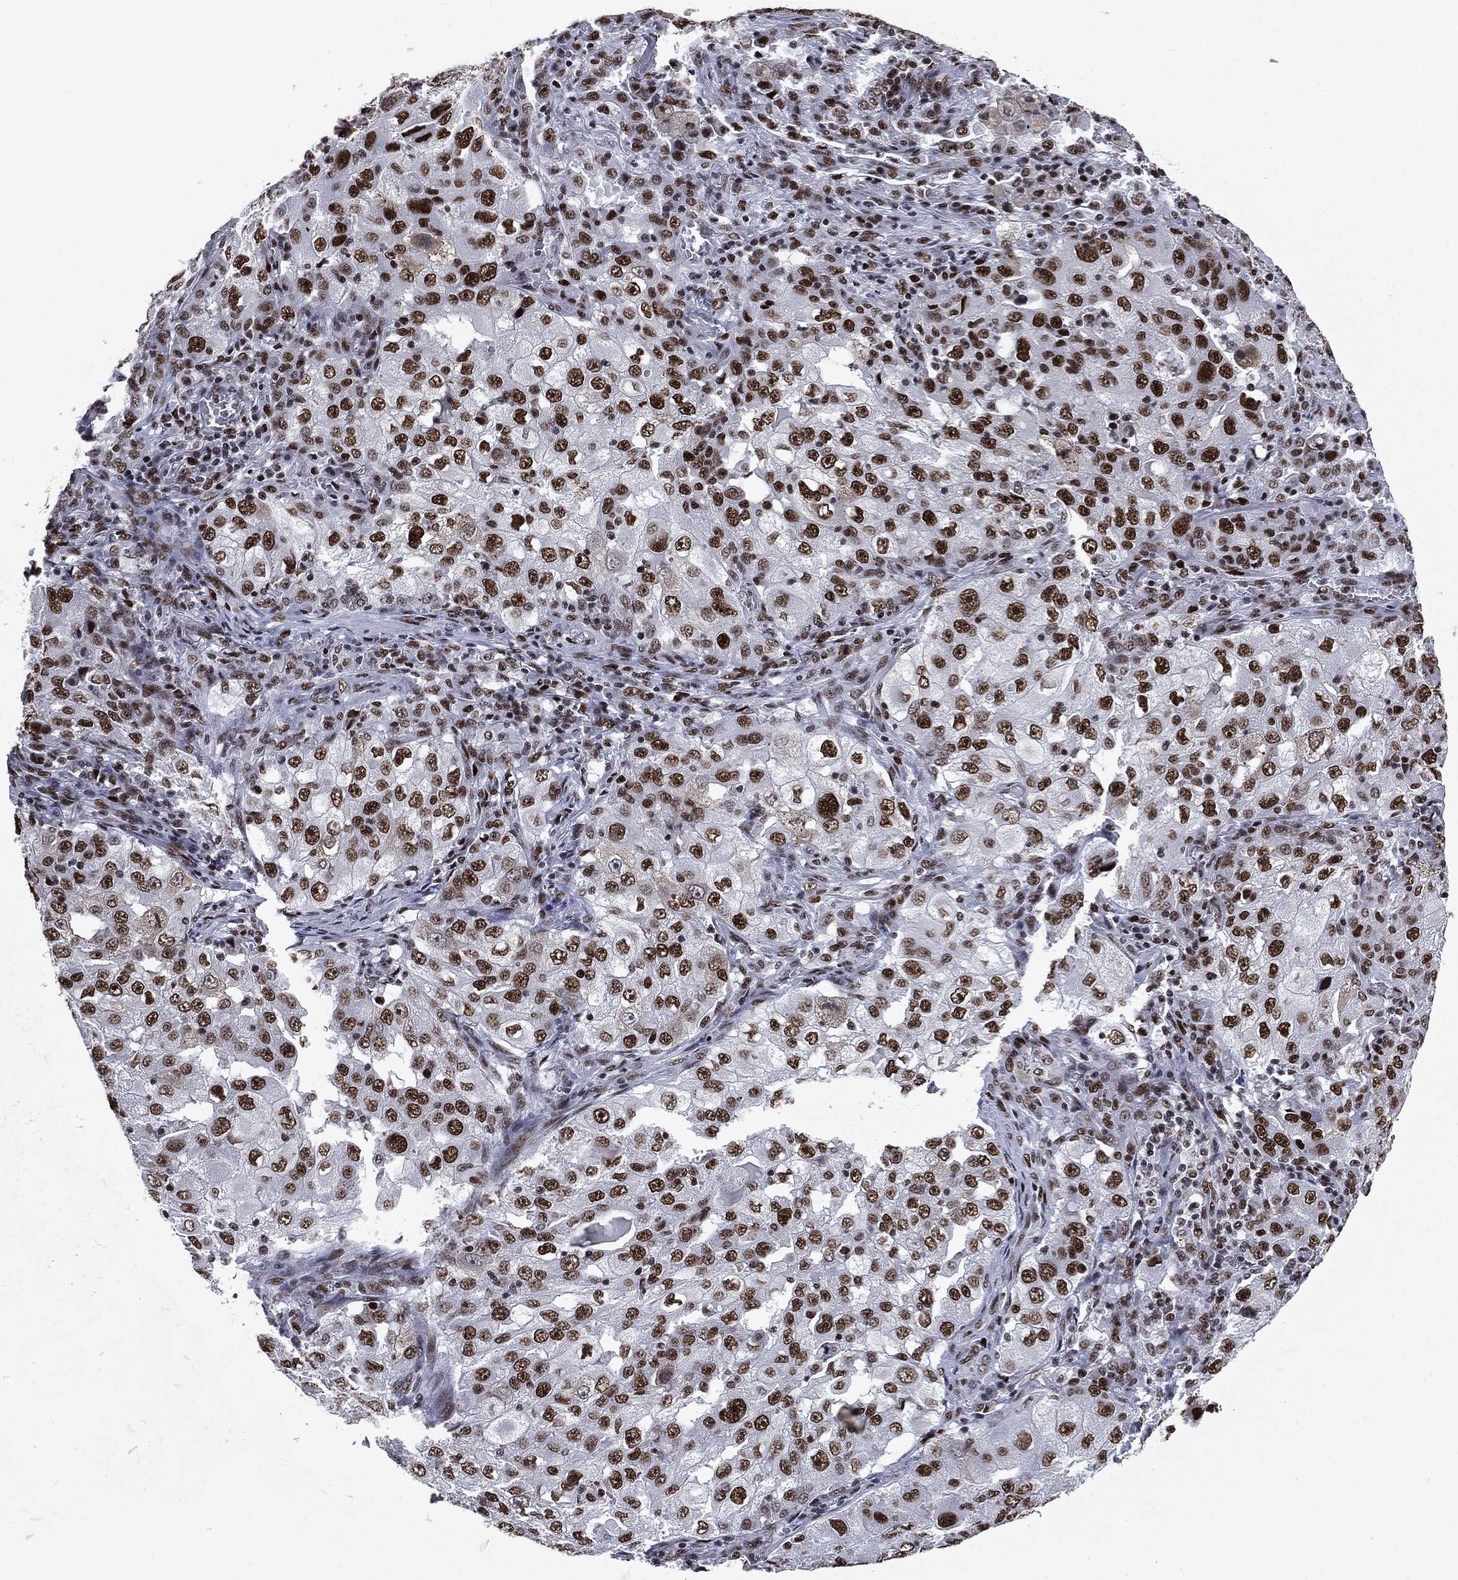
{"staining": {"intensity": "strong", "quantity": ">75%", "location": "nuclear"}, "tissue": "lung cancer", "cell_type": "Tumor cells", "image_type": "cancer", "snomed": [{"axis": "morphology", "description": "Adenocarcinoma, NOS"}, {"axis": "topography", "description": "Lung"}], "caption": "Immunohistochemistry micrograph of neoplastic tissue: human lung adenocarcinoma stained using immunohistochemistry reveals high levels of strong protein expression localized specifically in the nuclear of tumor cells, appearing as a nuclear brown color.", "gene": "MSH2", "patient": {"sex": "female", "age": 61}}